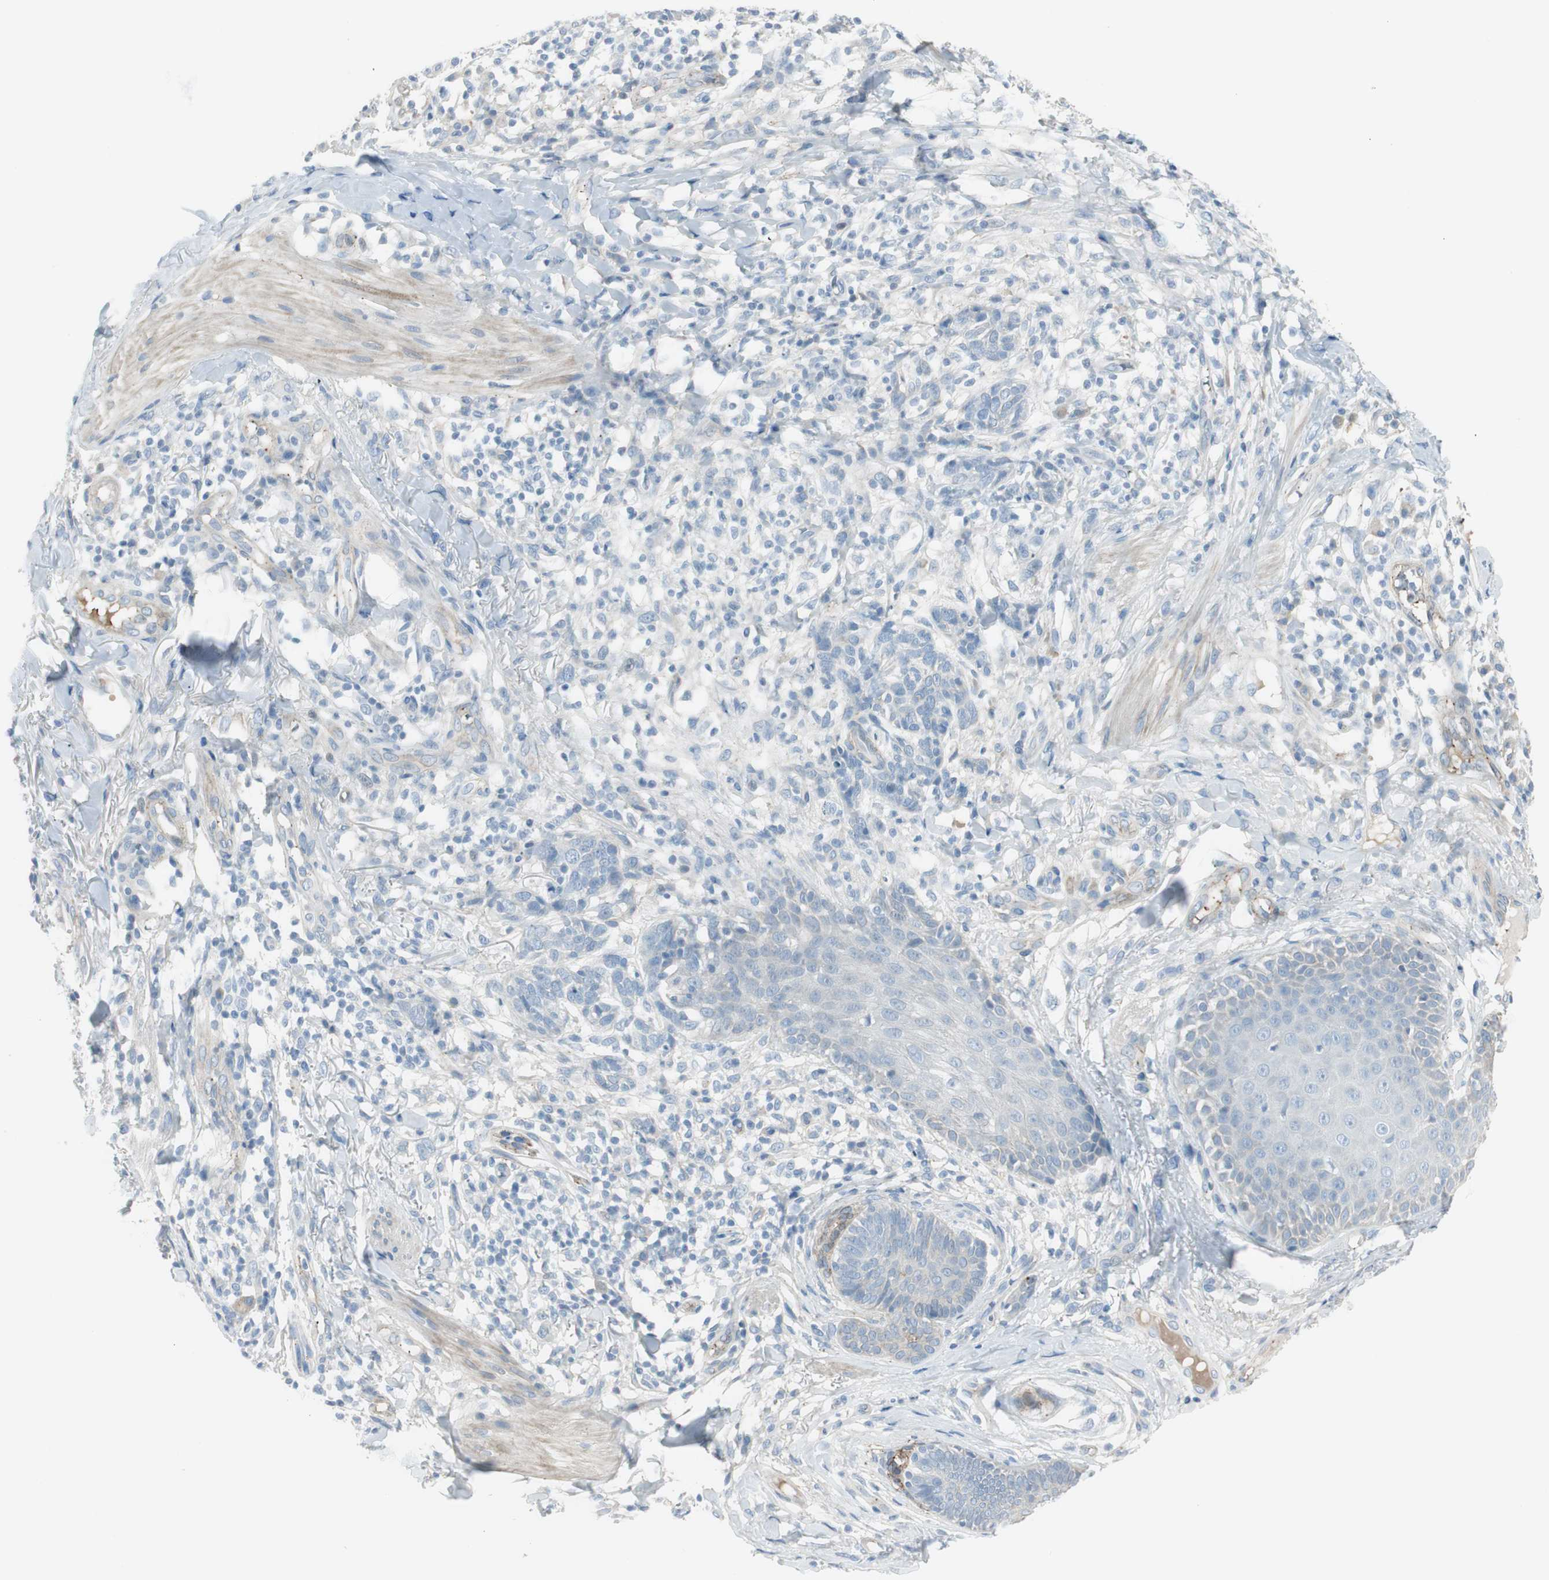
{"staining": {"intensity": "negative", "quantity": "none", "location": "none"}, "tissue": "skin cancer", "cell_type": "Tumor cells", "image_type": "cancer", "snomed": [{"axis": "morphology", "description": "Normal tissue, NOS"}, {"axis": "morphology", "description": "Basal cell carcinoma"}, {"axis": "topography", "description": "Skin"}], "caption": "Tumor cells show no significant protein positivity in skin cancer. (DAB (3,3'-diaminobenzidine) immunohistochemistry visualized using brightfield microscopy, high magnification).", "gene": "CACNA2D1", "patient": {"sex": "male", "age": 52}}